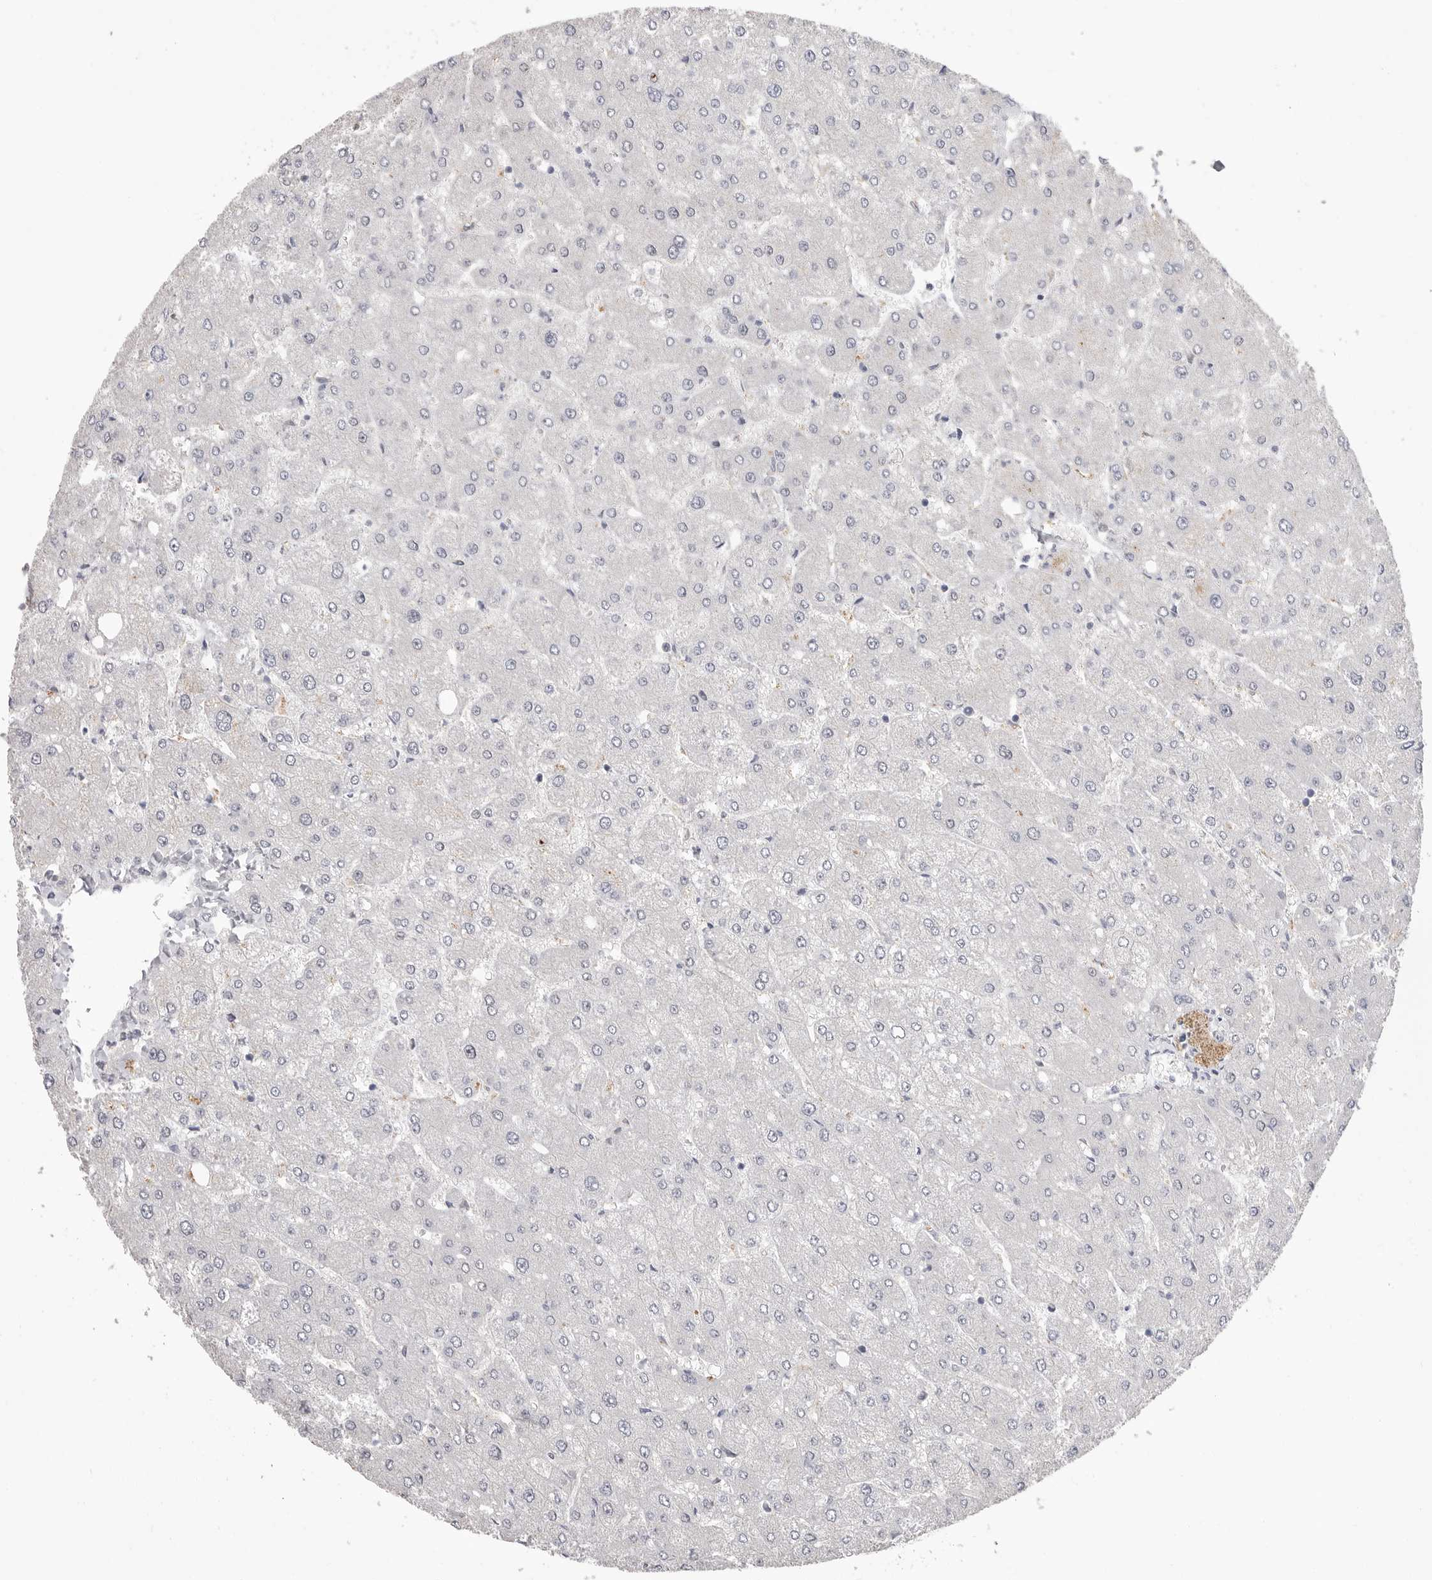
{"staining": {"intensity": "negative", "quantity": "none", "location": "none"}, "tissue": "liver", "cell_type": "Cholangiocytes", "image_type": "normal", "snomed": [{"axis": "morphology", "description": "Normal tissue, NOS"}, {"axis": "topography", "description": "Liver"}], "caption": "The micrograph shows no staining of cholangiocytes in normal liver.", "gene": "PLEKHF1", "patient": {"sex": "male", "age": 55}}